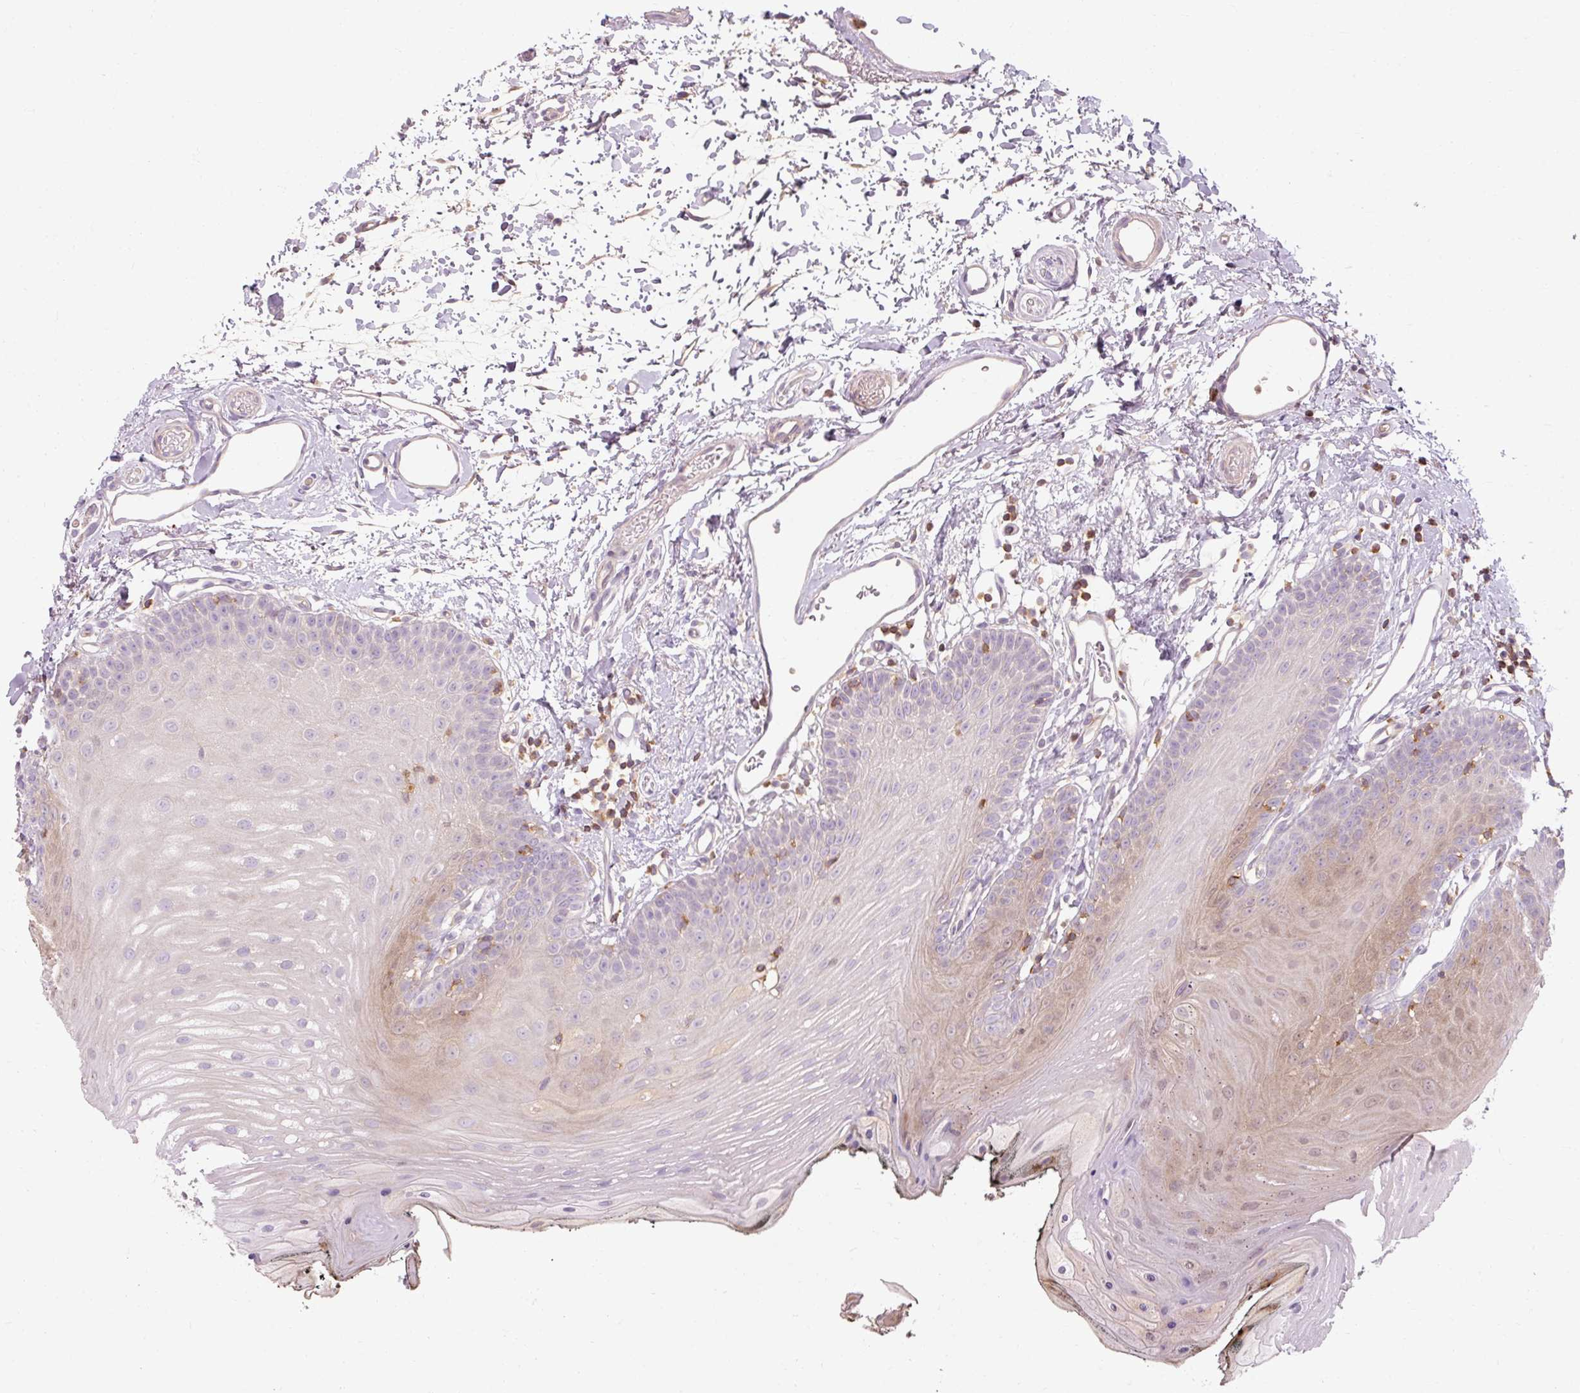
{"staining": {"intensity": "weak", "quantity": "<25%", "location": "cytoplasmic/membranous"}, "tissue": "oral mucosa", "cell_type": "Squamous epithelial cells", "image_type": "normal", "snomed": [{"axis": "morphology", "description": "Normal tissue, NOS"}, {"axis": "morphology", "description": "Squamous cell carcinoma, NOS"}, {"axis": "topography", "description": "Oral tissue"}, {"axis": "topography", "description": "Head-Neck"}], "caption": "Immunohistochemical staining of normal oral mucosa displays no significant expression in squamous epithelial cells.", "gene": "TIGD2", "patient": {"sex": "female", "age": 81}}